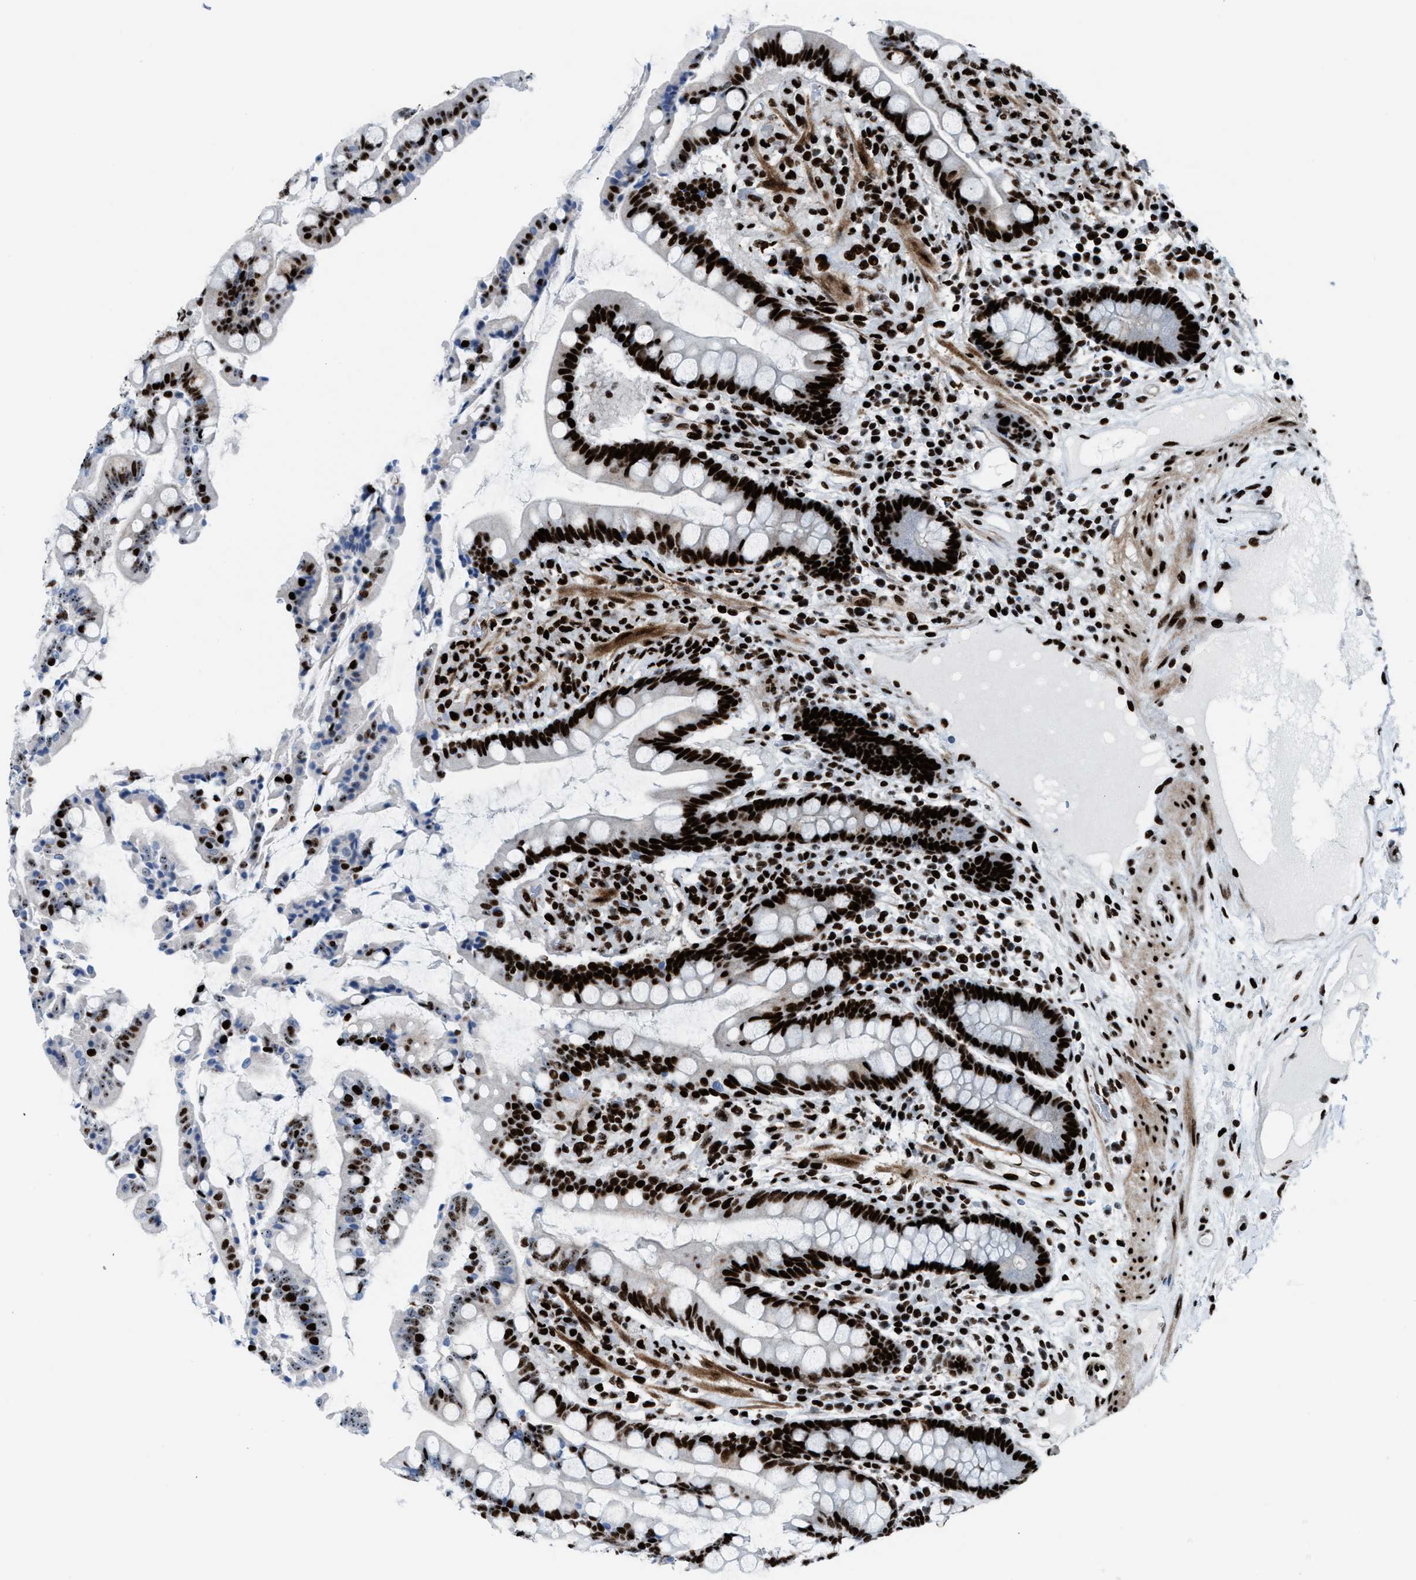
{"staining": {"intensity": "strong", "quantity": ">75%", "location": "nuclear"}, "tissue": "colon", "cell_type": "Endothelial cells", "image_type": "normal", "snomed": [{"axis": "morphology", "description": "Normal tissue, NOS"}, {"axis": "topography", "description": "Colon"}], "caption": "High-magnification brightfield microscopy of benign colon stained with DAB (brown) and counterstained with hematoxylin (blue). endothelial cells exhibit strong nuclear expression is present in approximately>75% of cells.", "gene": "NONO", "patient": {"sex": "male", "age": 73}}